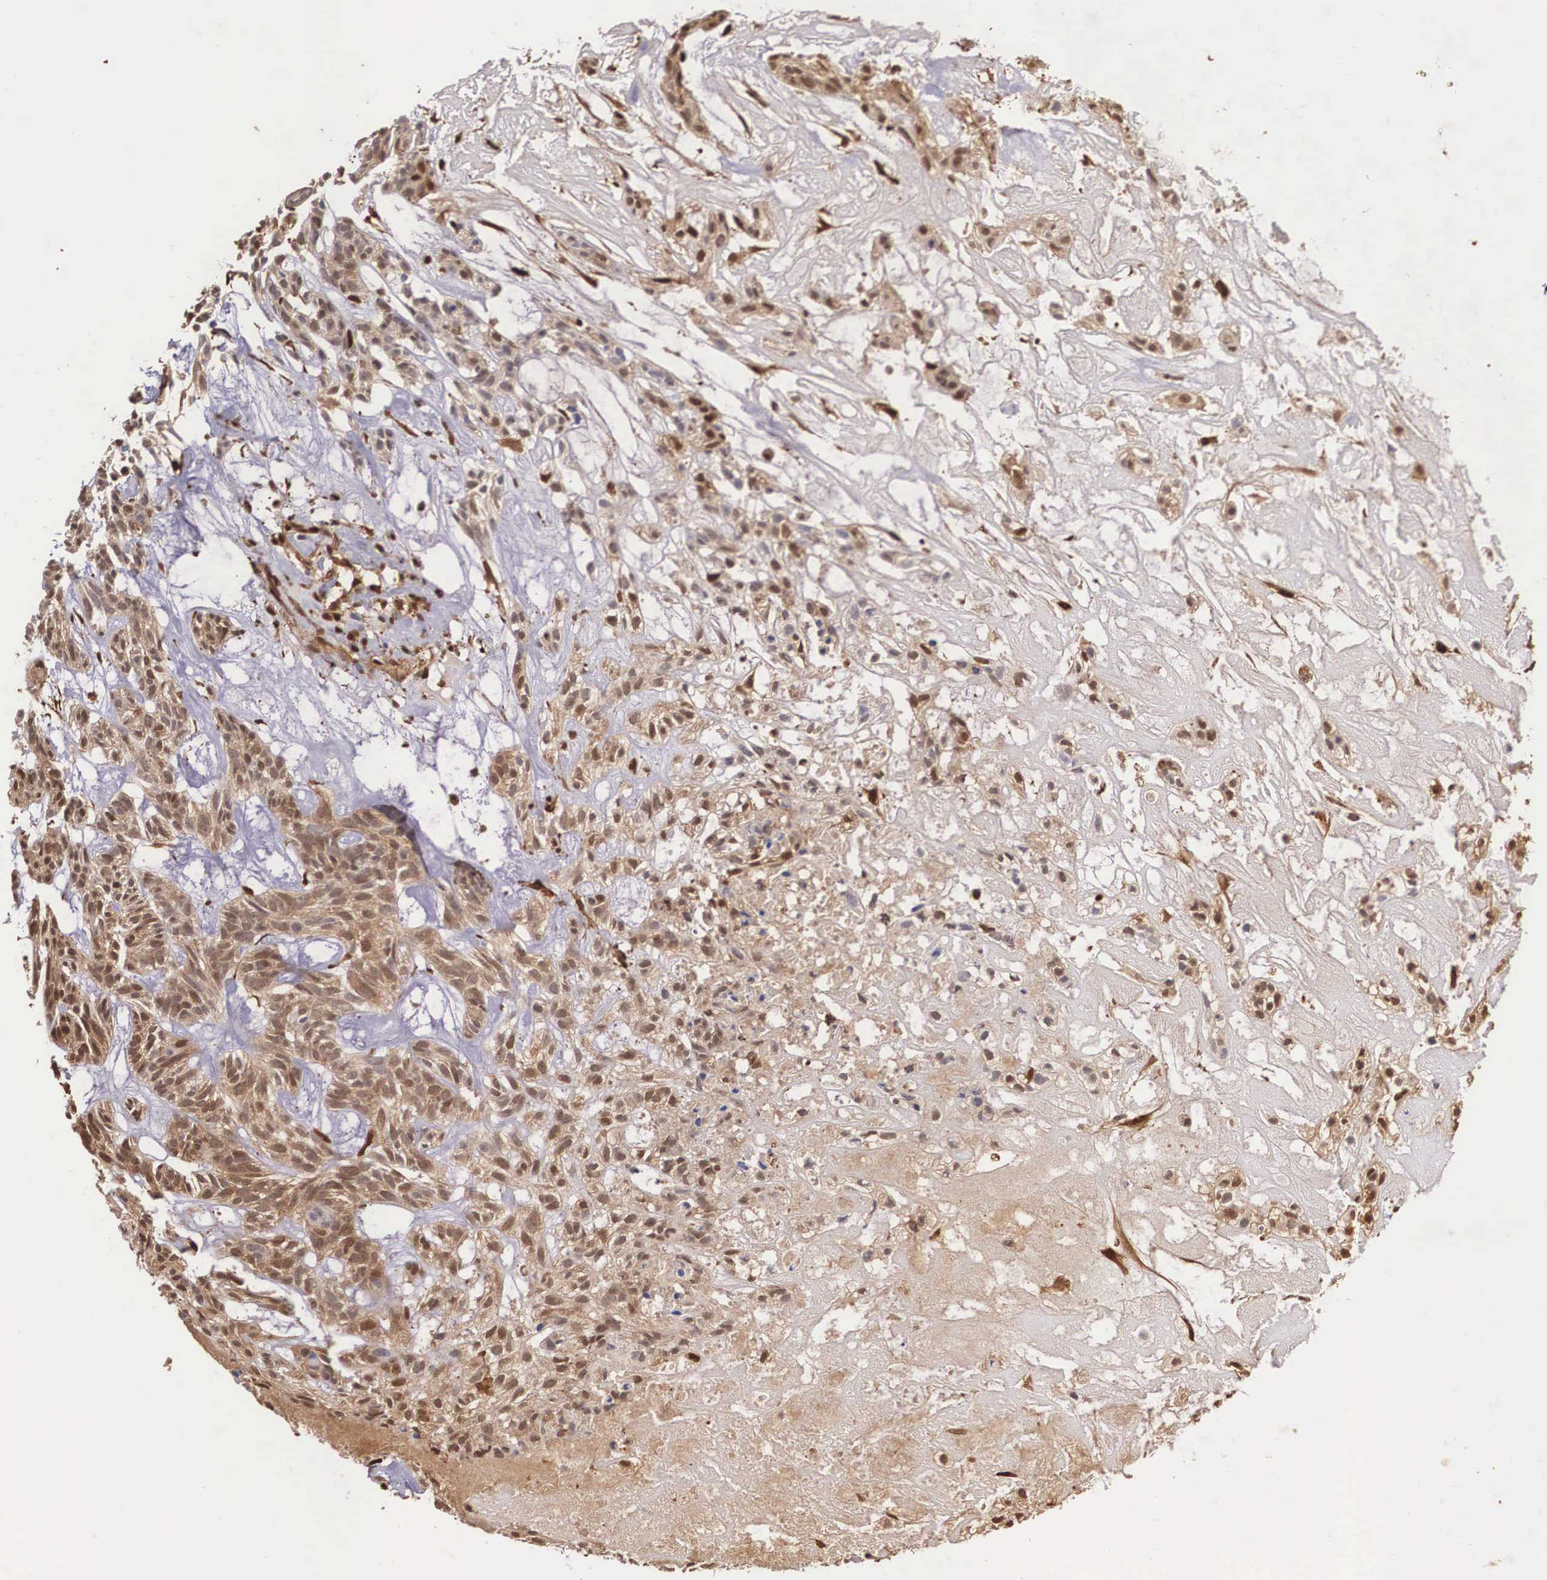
{"staining": {"intensity": "moderate", "quantity": ">75%", "location": "cytoplasmic/membranous"}, "tissue": "skin cancer", "cell_type": "Tumor cells", "image_type": "cancer", "snomed": [{"axis": "morphology", "description": "Basal cell carcinoma"}, {"axis": "topography", "description": "Skin"}], "caption": "Brown immunohistochemical staining in human skin basal cell carcinoma reveals moderate cytoplasmic/membranous expression in about >75% of tumor cells.", "gene": "LGALS1", "patient": {"sex": "male", "age": 75}}